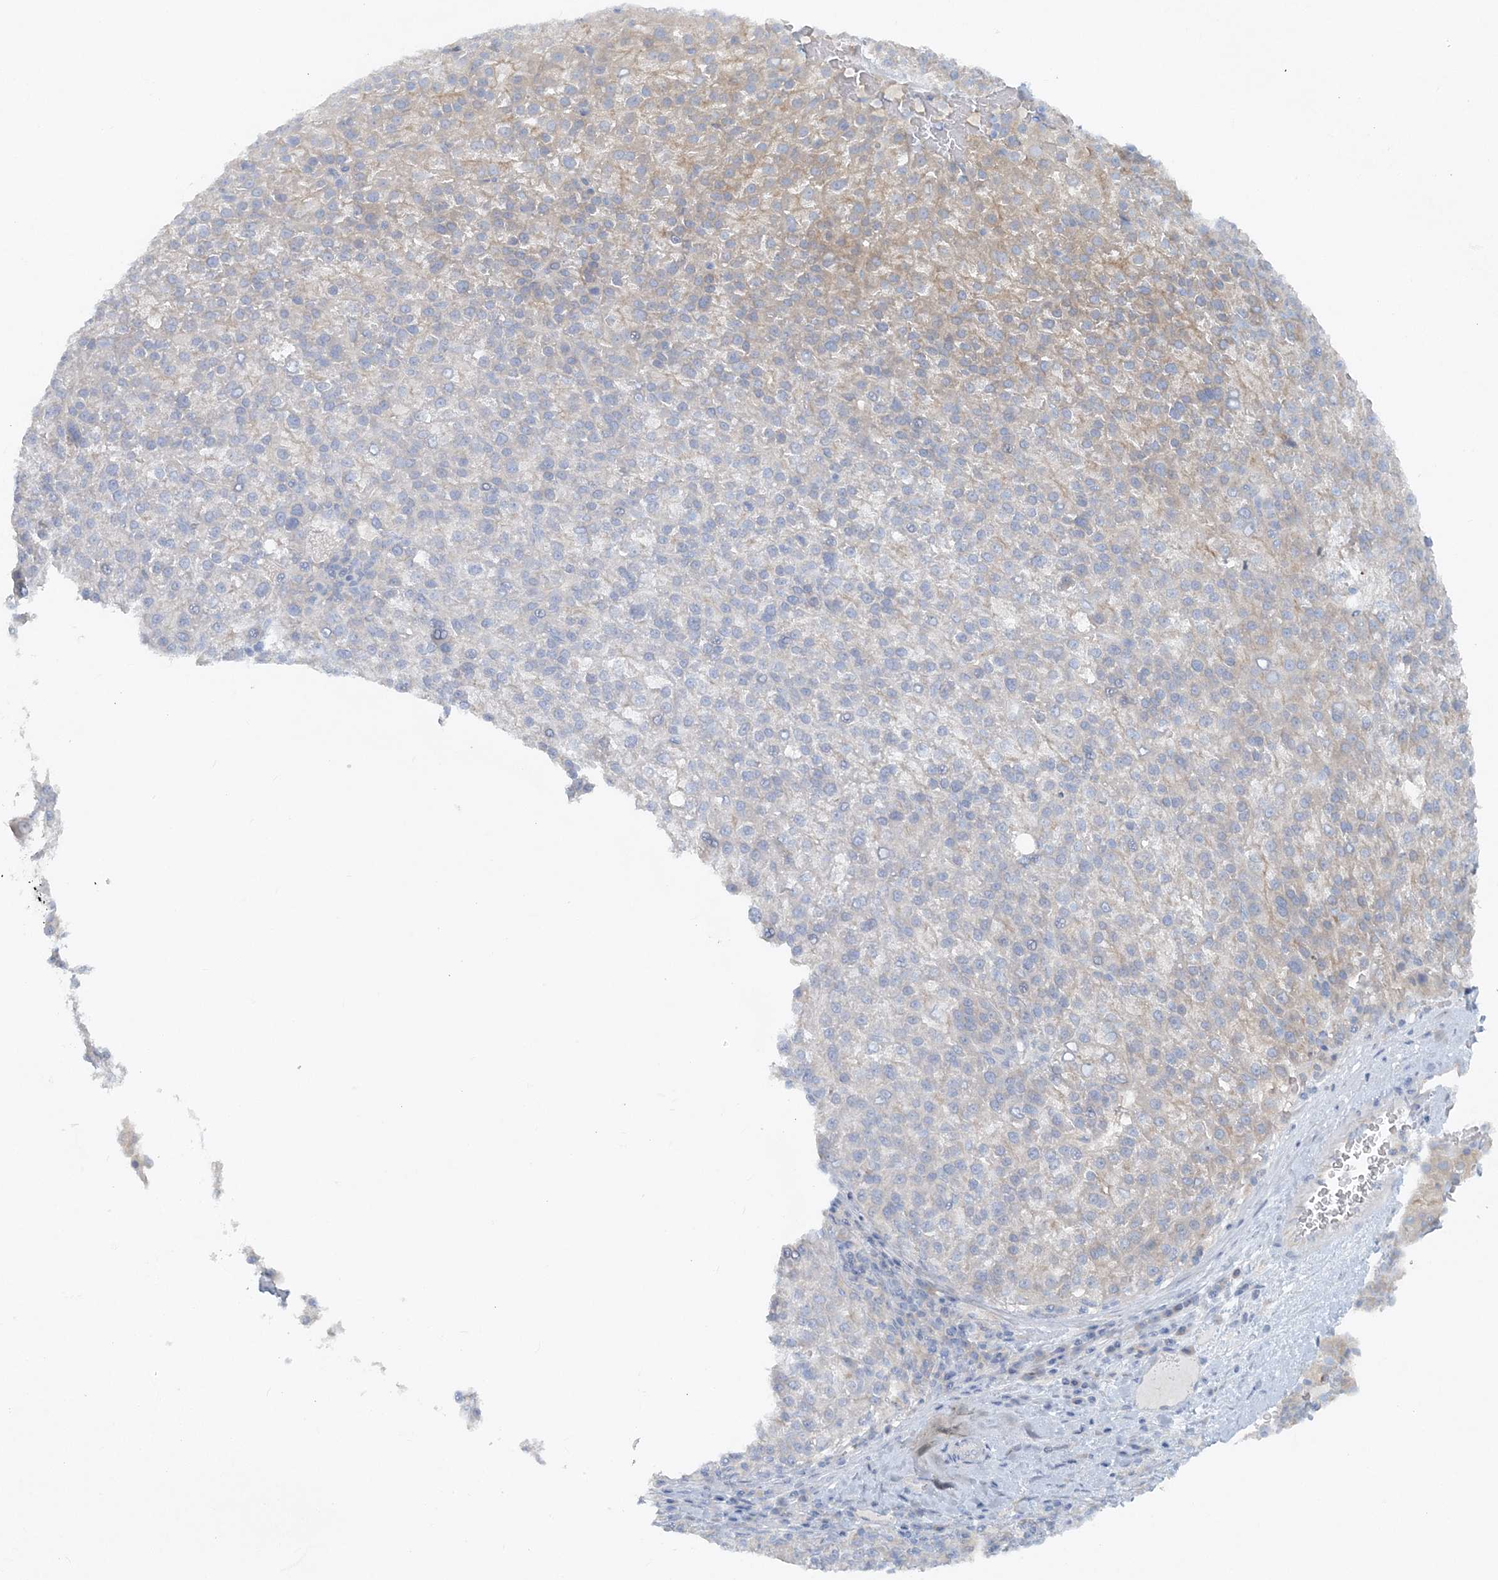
{"staining": {"intensity": "negative", "quantity": "none", "location": "none"}, "tissue": "liver cancer", "cell_type": "Tumor cells", "image_type": "cancer", "snomed": [{"axis": "morphology", "description": "Carcinoma, Hepatocellular, NOS"}, {"axis": "topography", "description": "Liver"}], "caption": "Immunohistochemical staining of human liver cancer reveals no significant expression in tumor cells.", "gene": "ATP11A", "patient": {"sex": "female", "age": 58}}